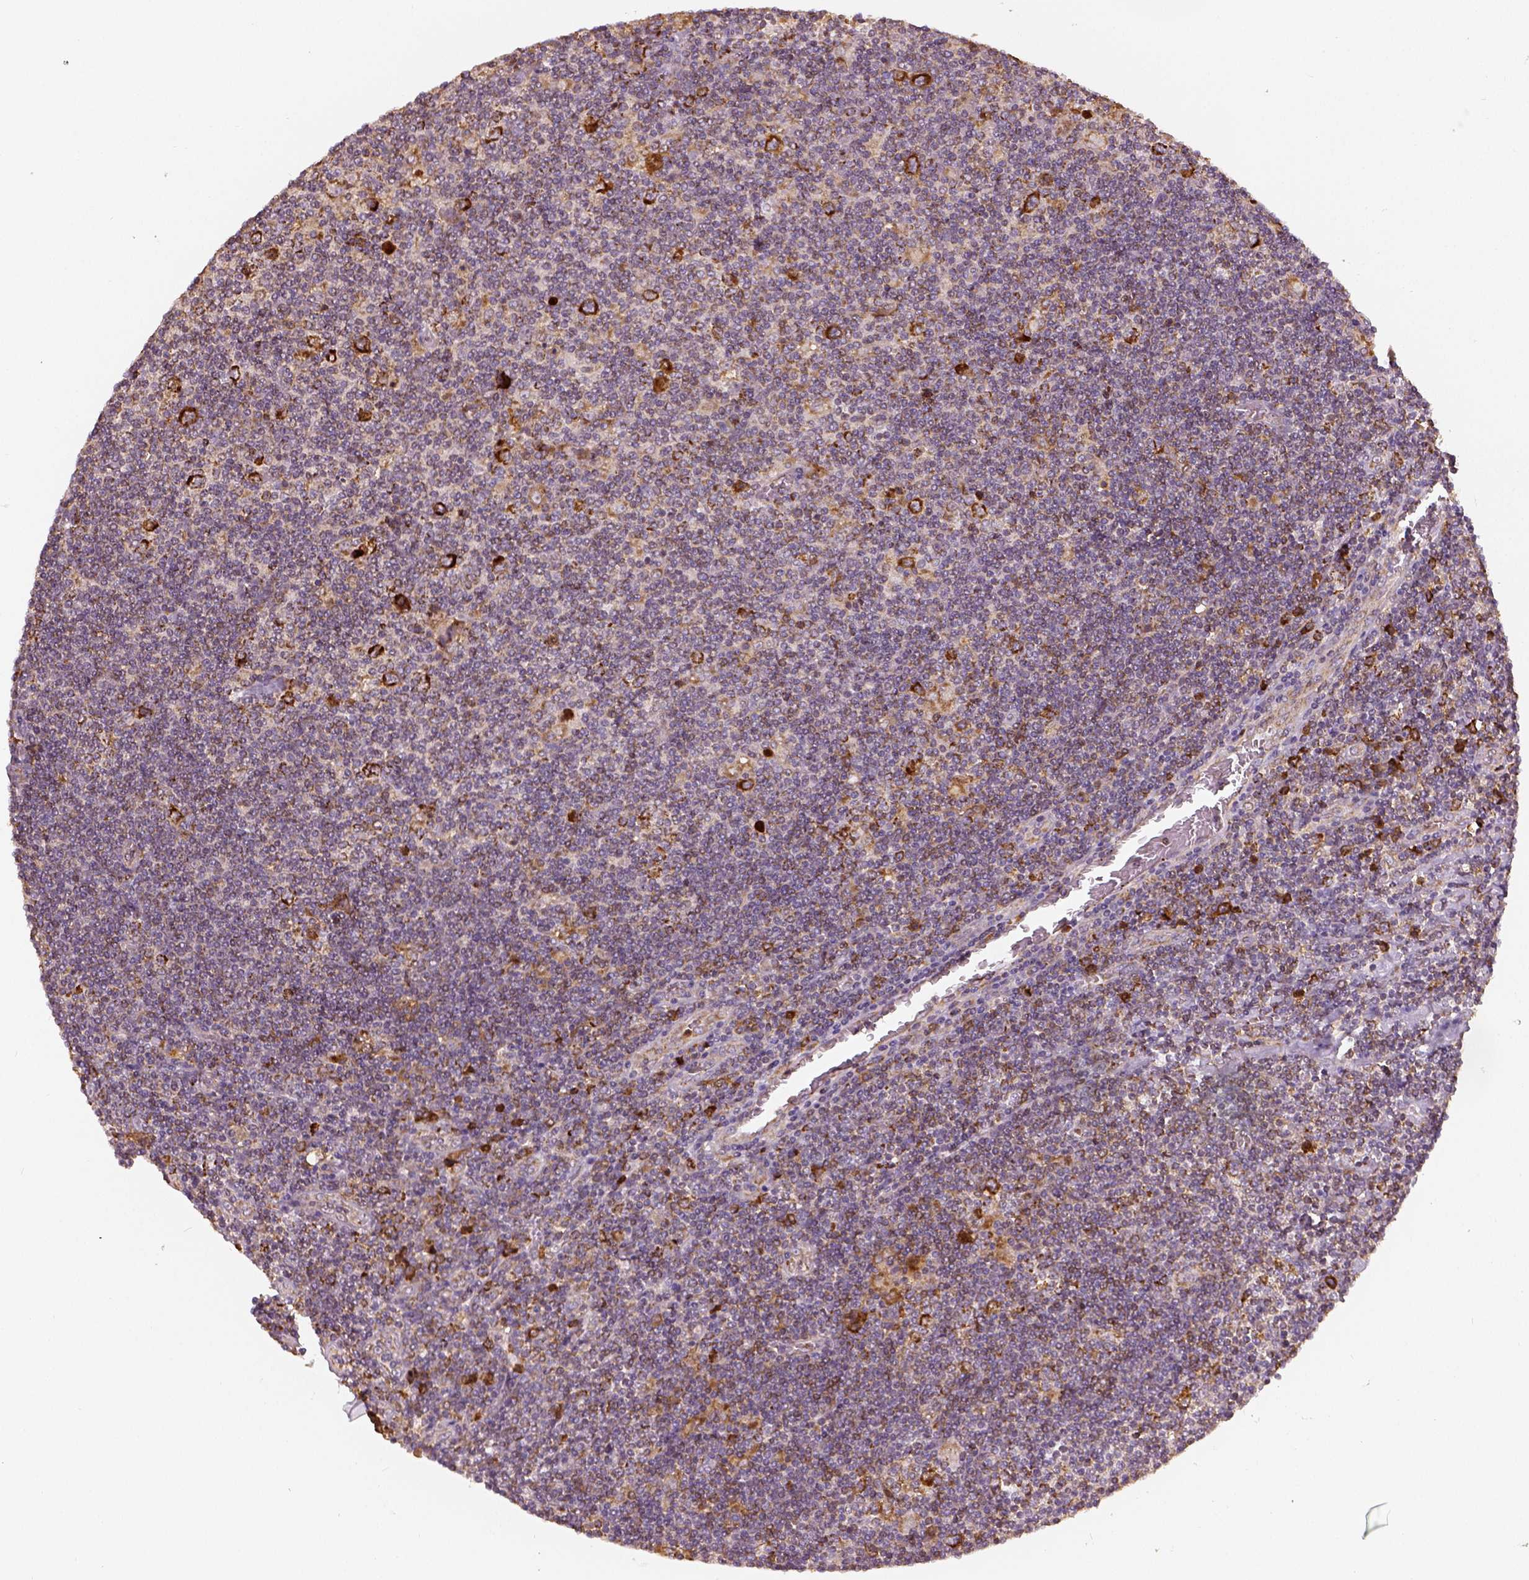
{"staining": {"intensity": "moderate", "quantity": ">75%", "location": "cytoplasmic/membranous"}, "tissue": "lymphoma", "cell_type": "Tumor cells", "image_type": "cancer", "snomed": [{"axis": "morphology", "description": "Hodgkin's disease, NOS"}, {"axis": "topography", "description": "Lymph node"}], "caption": "Moderate cytoplasmic/membranous expression for a protein is identified in approximately >75% of tumor cells of Hodgkin's disease using IHC.", "gene": "PGAM5", "patient": {"sex": "male", "age": 40}}